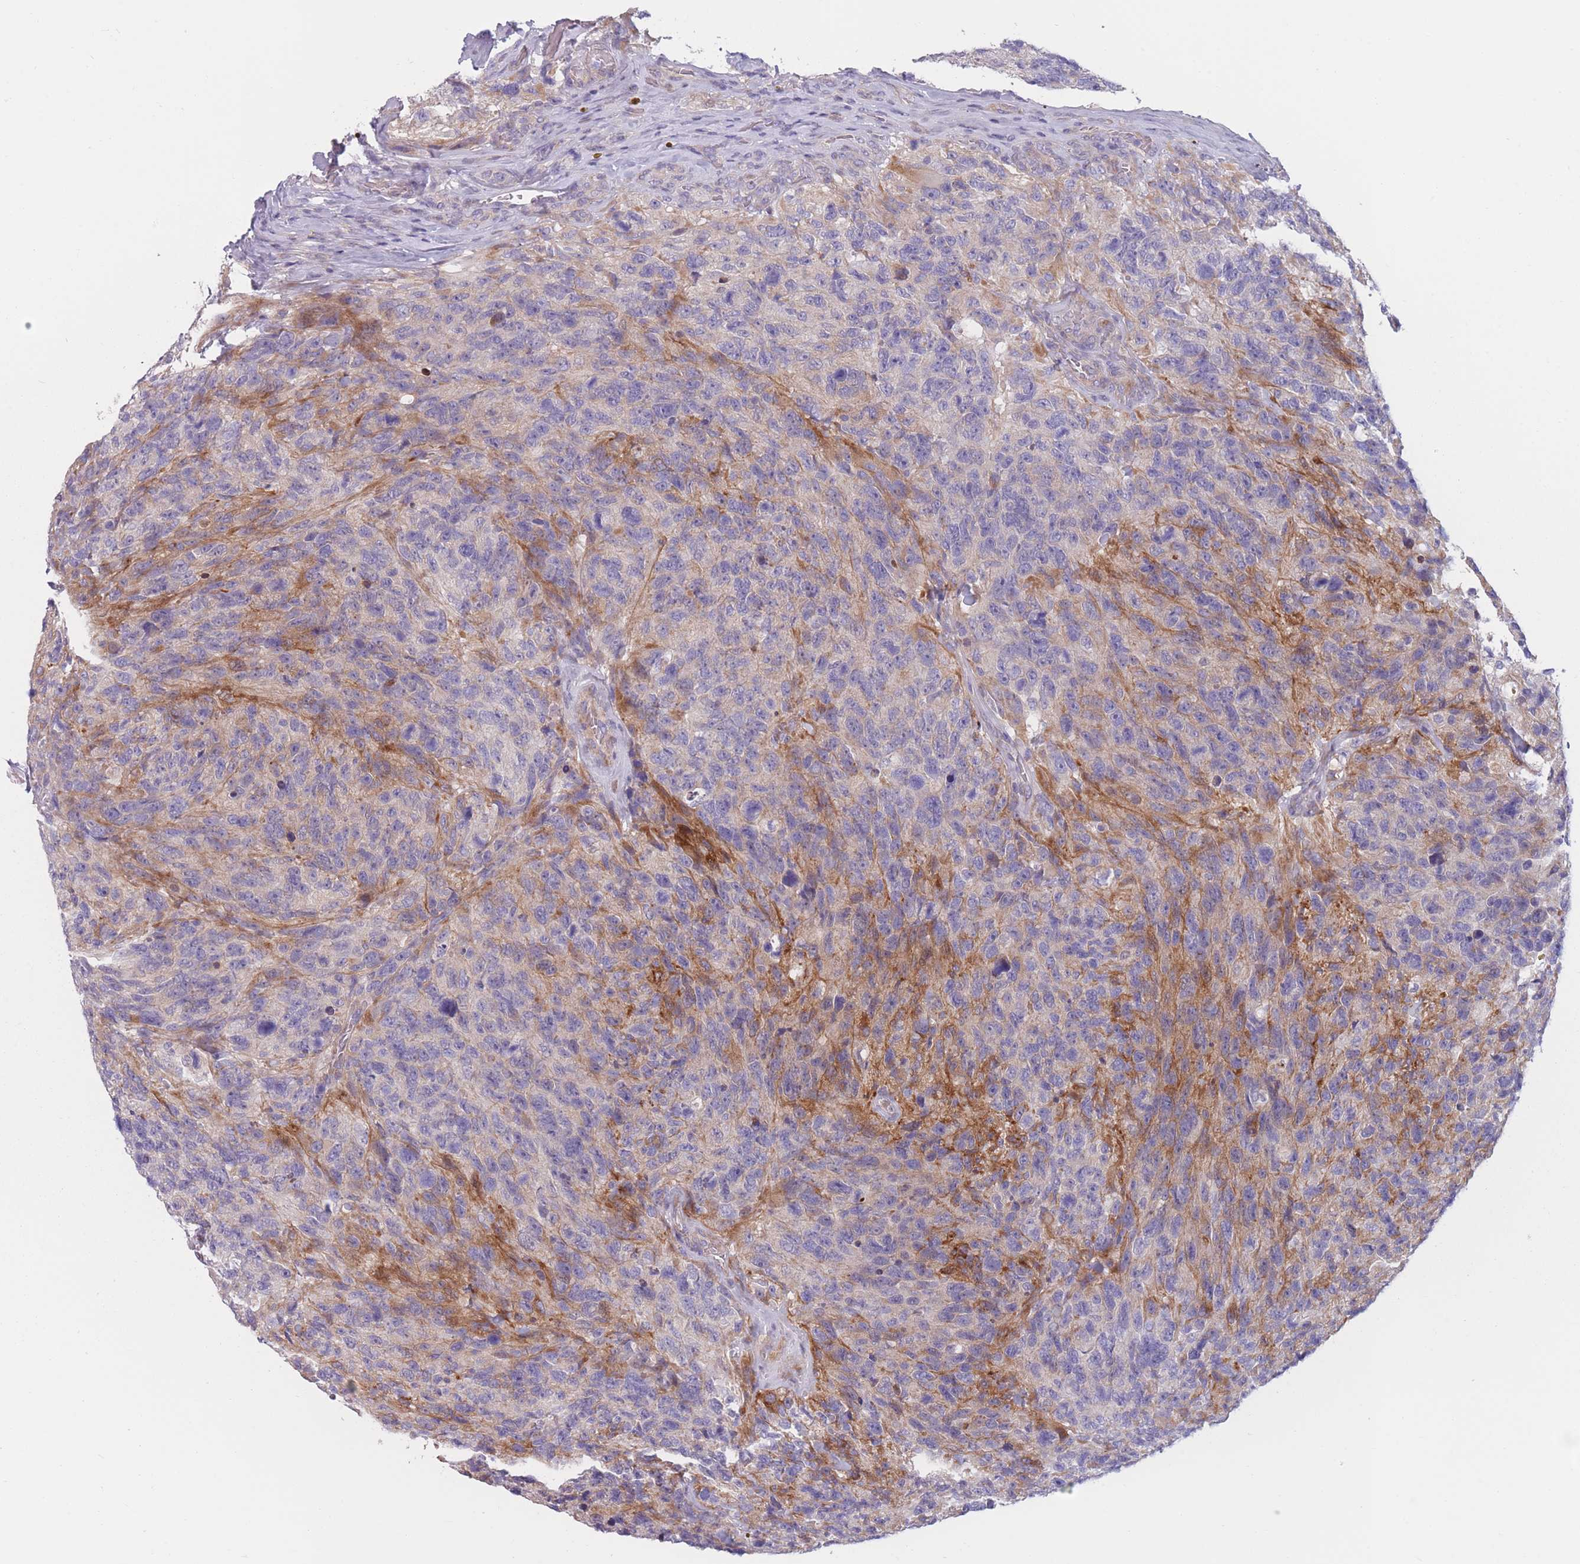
{"staining": {"intensity": "negative", "quantity": "none", "location": "none"}, "tissue": "glioma", "cell_type": "Tumor cells", "image_type": "cancer", "snomed": [{"axis": "morphology", "description": "Glioma, malignant, High grade"}, {"axis": "topography", "description": "Brain"}], "caption": "IHC of malignant glioma (high-grade) demonstrates no expression in tumor cells. (DAB immunohistochemistry visualized using brightfield microscopy, high magnification).", "gene": "PDE4A", "patient": {"sex": "male", "age": 69}}